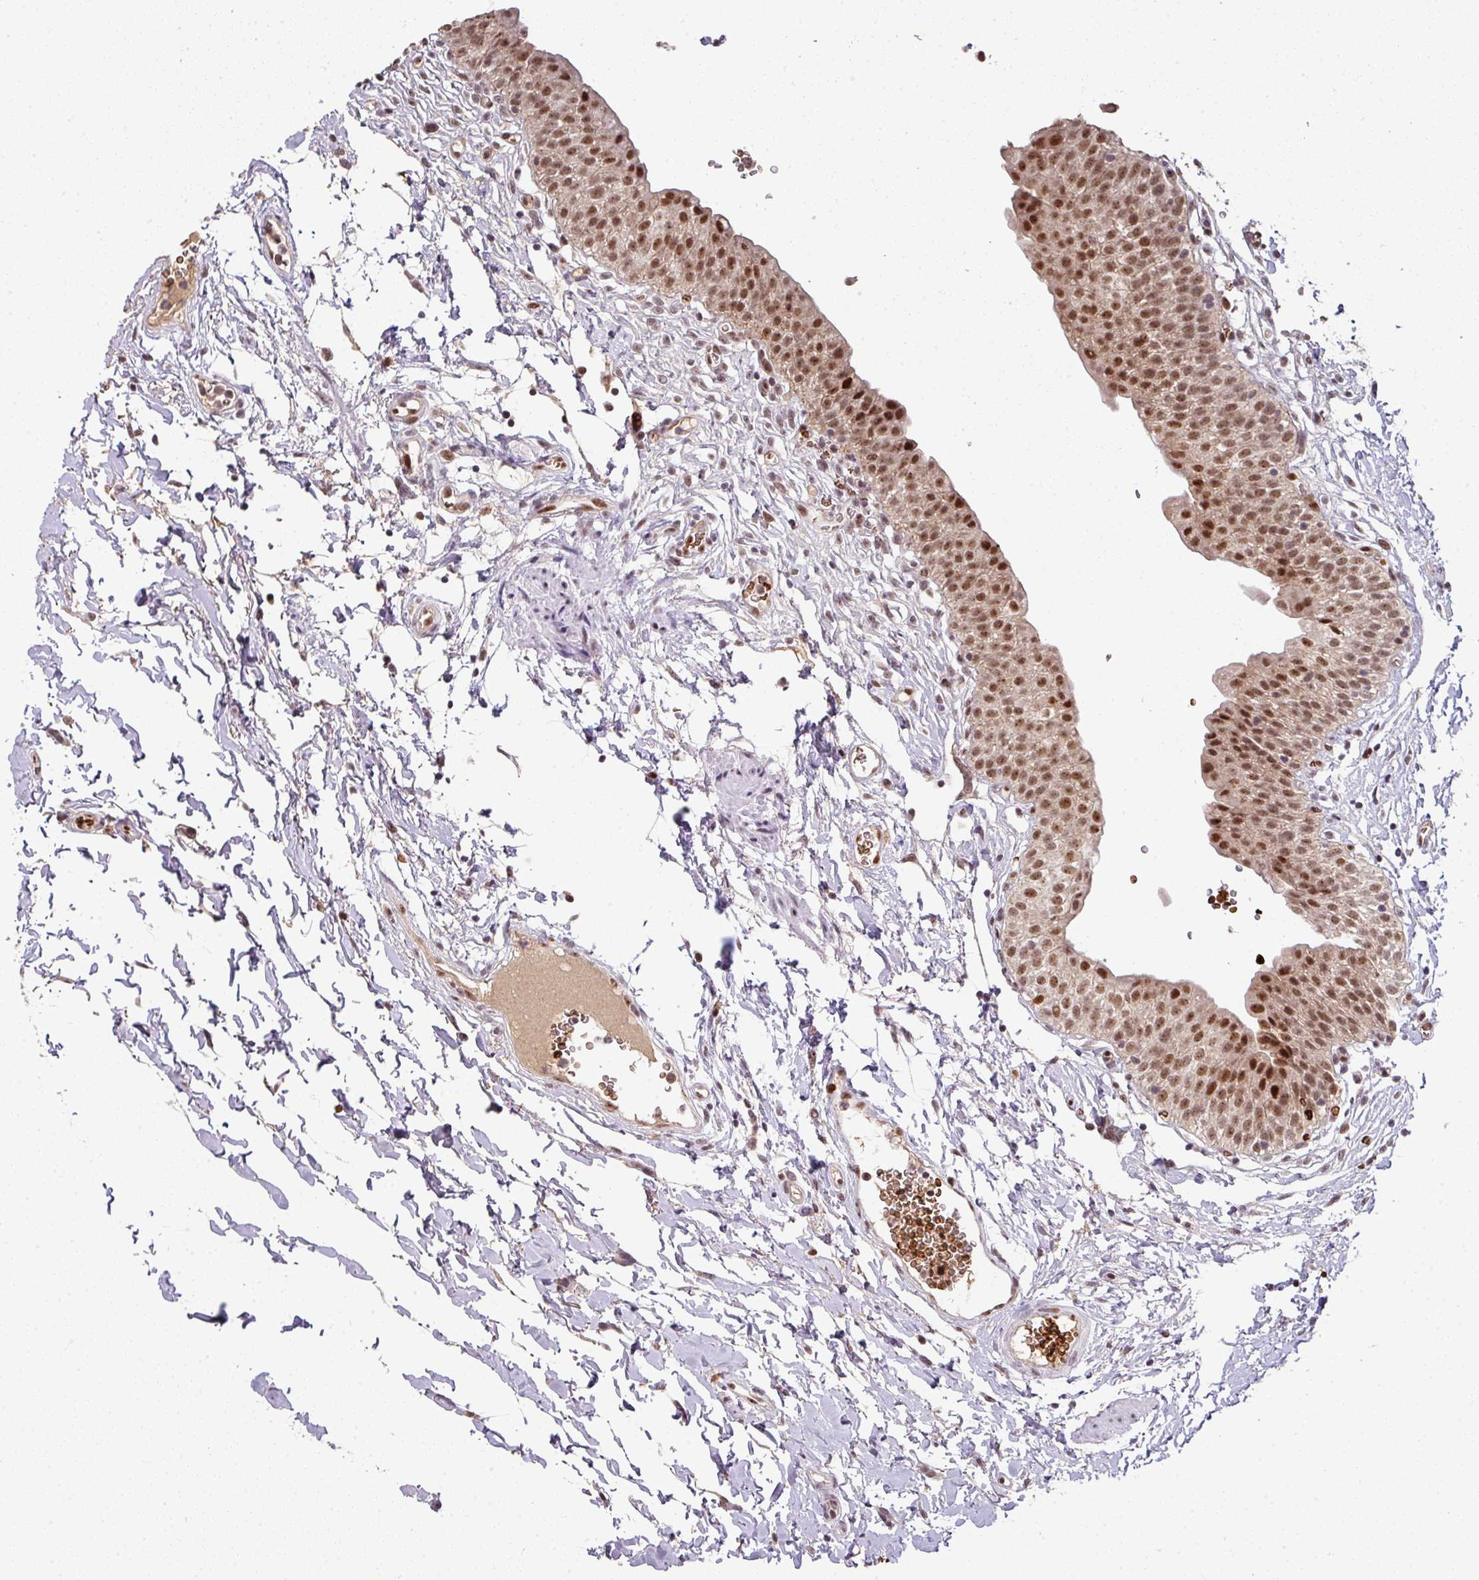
{"staining": {"intensity": "moderate", "quantity": ">75%", "location": "nuclear"}, "tissue": "urinary bladder", "cell_type": "Urothelial cells", "image_type": "normal", "snomed": [{"axis": "morphology", "description": "Normal tissue, NOS"}, {"axis": "topography", "description": "Urinary bladder"}, {"axis": "topography", "description": "Peripheral nerve tissue"}], "caption": "IHC micrograph of benign urinary bladder: urinary bladder stained using immunohistochemistry (IHC) reveals medium levels of moderate protein expression localized specifically in the nuclear of urothelial cells, appearing as a nuclear brown color.", "gene": "NEIL1", "patient": {"sex": "male", "age": 55}}